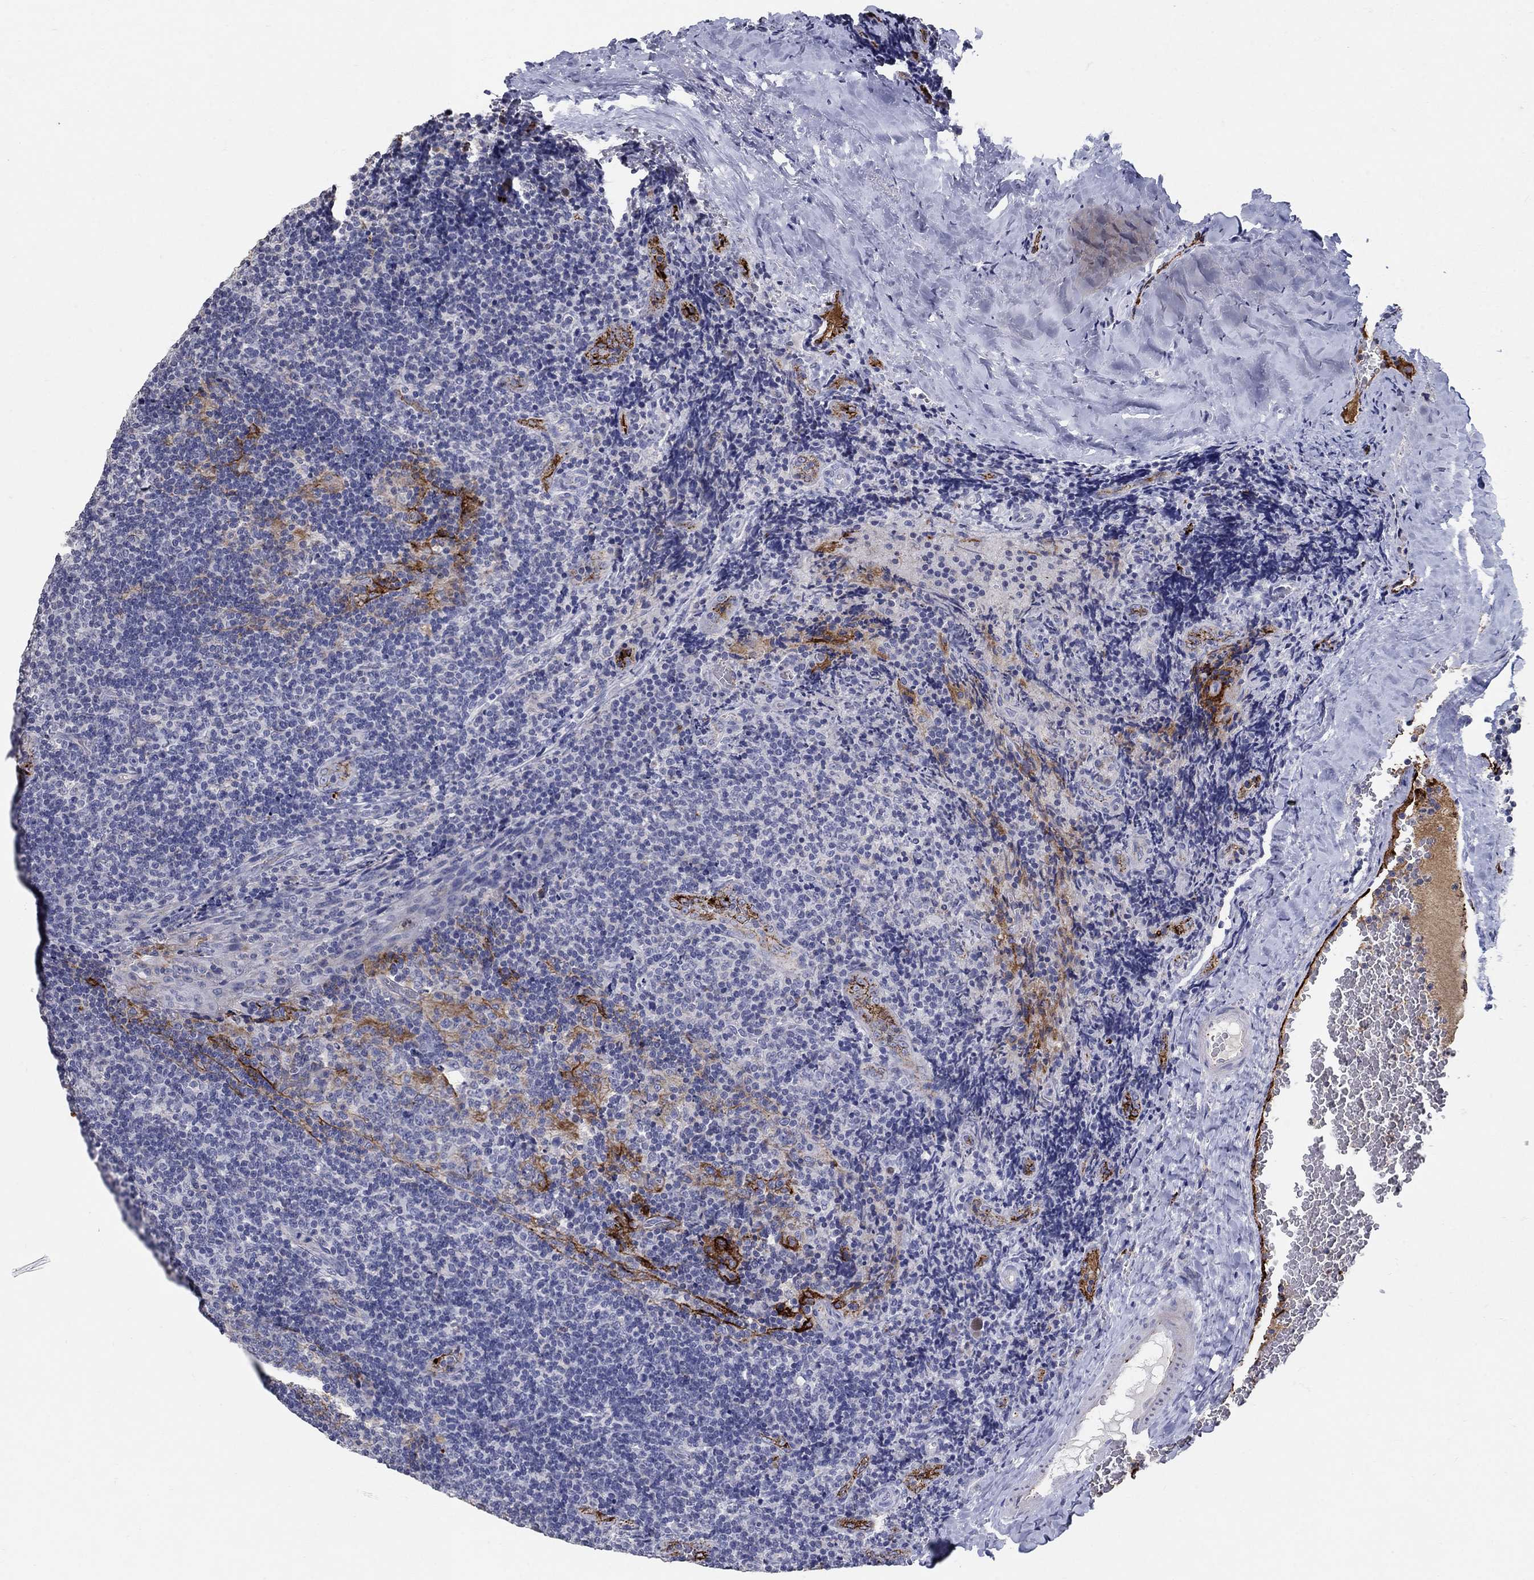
{"staining": {"intensity": "strong", "quantity": "<25%", "location": "cytoplasmic/membranous"}, "tissue": "tonsil", "cell_type": "Germinal center cells", "image_type": "normal", "snomed": [{"axis": "morphology", "description": "Normal tissue, NOS"}, {"axis": "topography", "description": "Tonsil"}], "caption": "Tonsil stained with a brown dye exhibits strong cytoplasmic/membranous positive staining in approximately <25% of germinal center cells.", "gene": "TINAG", "patient": {"sex": "male", "age": 17}}